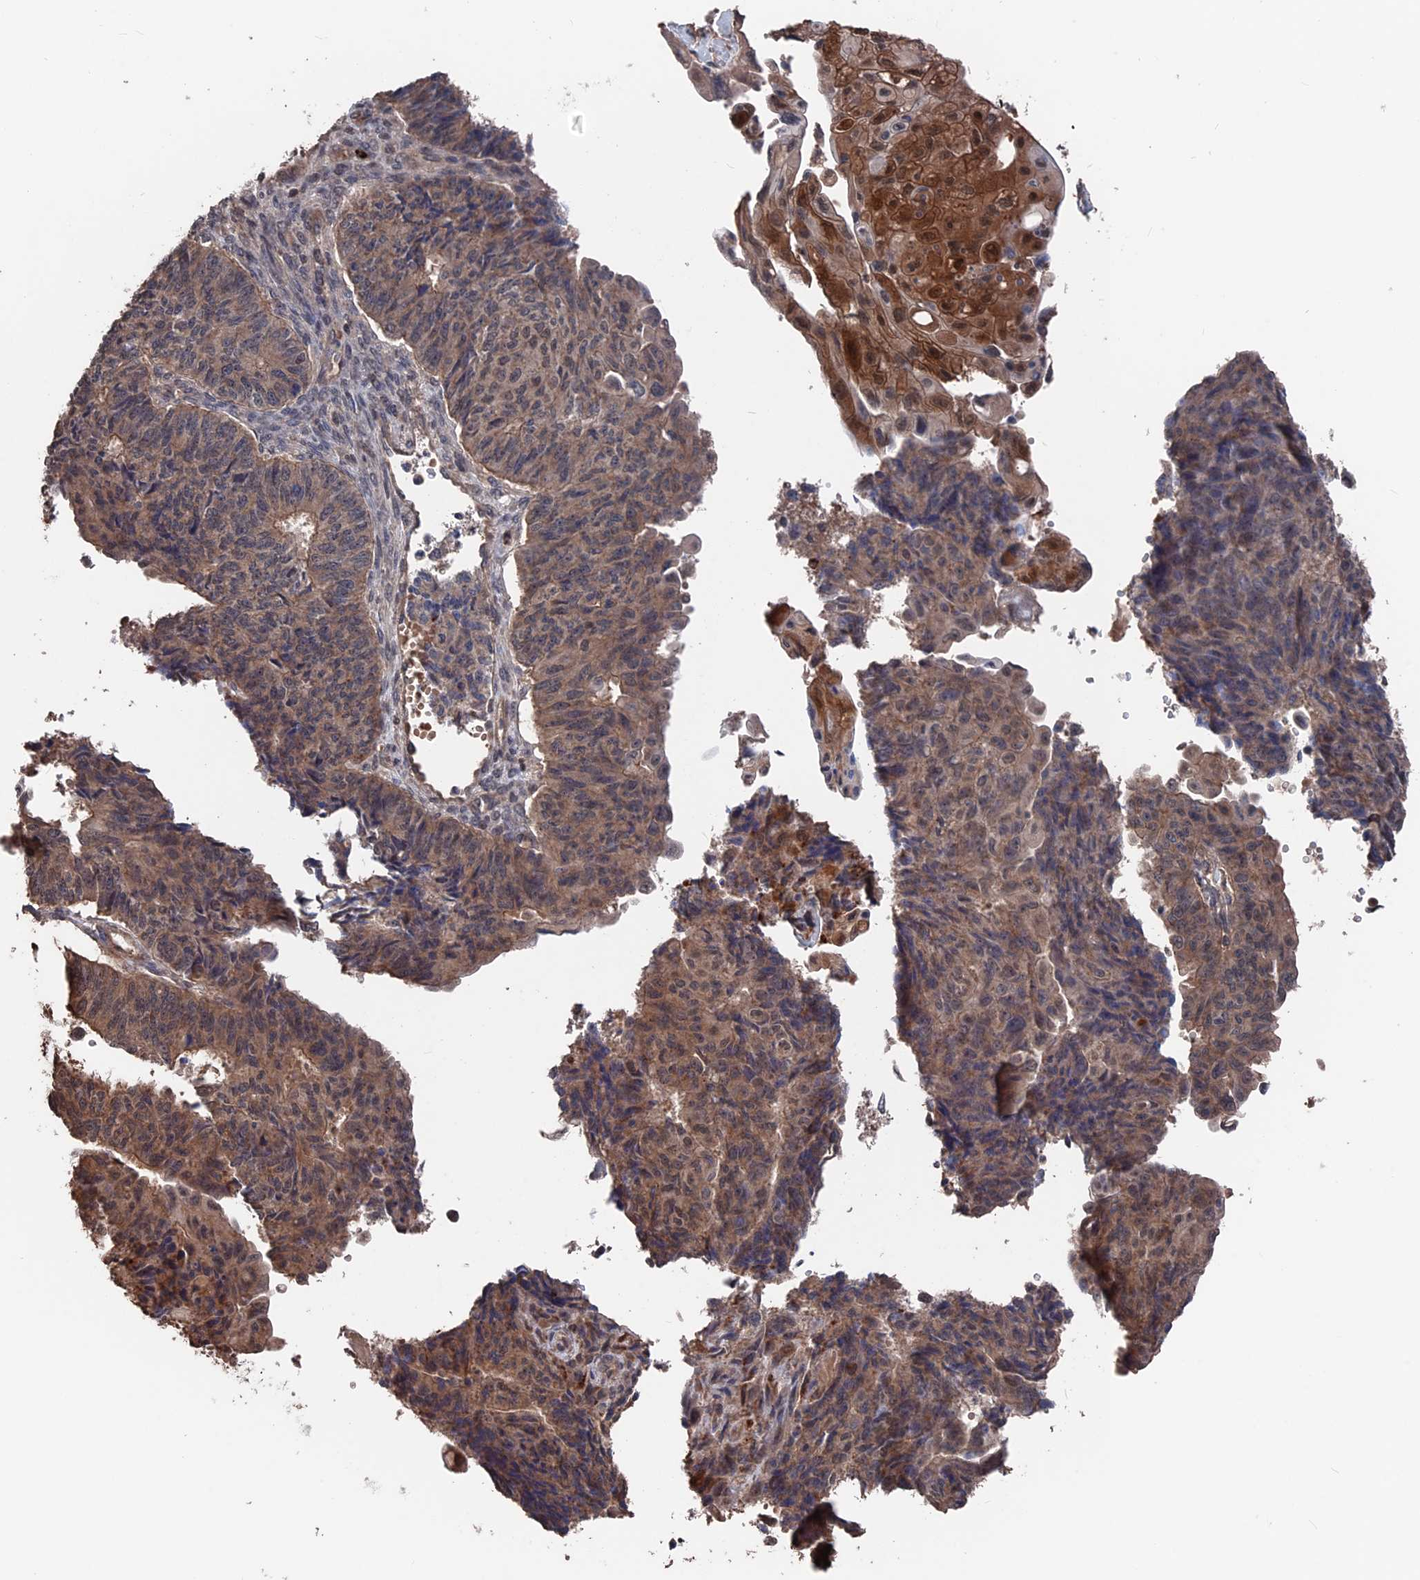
{"staining": {"intensity": "weak", "quantity": ">75%", "location": "cytoplasmic/membranous"}, "tissue": "endometrial cancer", "cell_type": "Tumor cells", "image_type": "cancer", "snomed": [{"axis": "morphology", "description": "Adenocarcinoma, NOS"}, {"axis": "topography", "description": "Endometrium"}], "caption": "Protein expression analysis of endometrial adenocarcinoma displays weak cytoplasmic/membranous staining in about >75% of tumor cells.", "gene": "PDE12", "patient": {"sex": "female", "age": 32}}